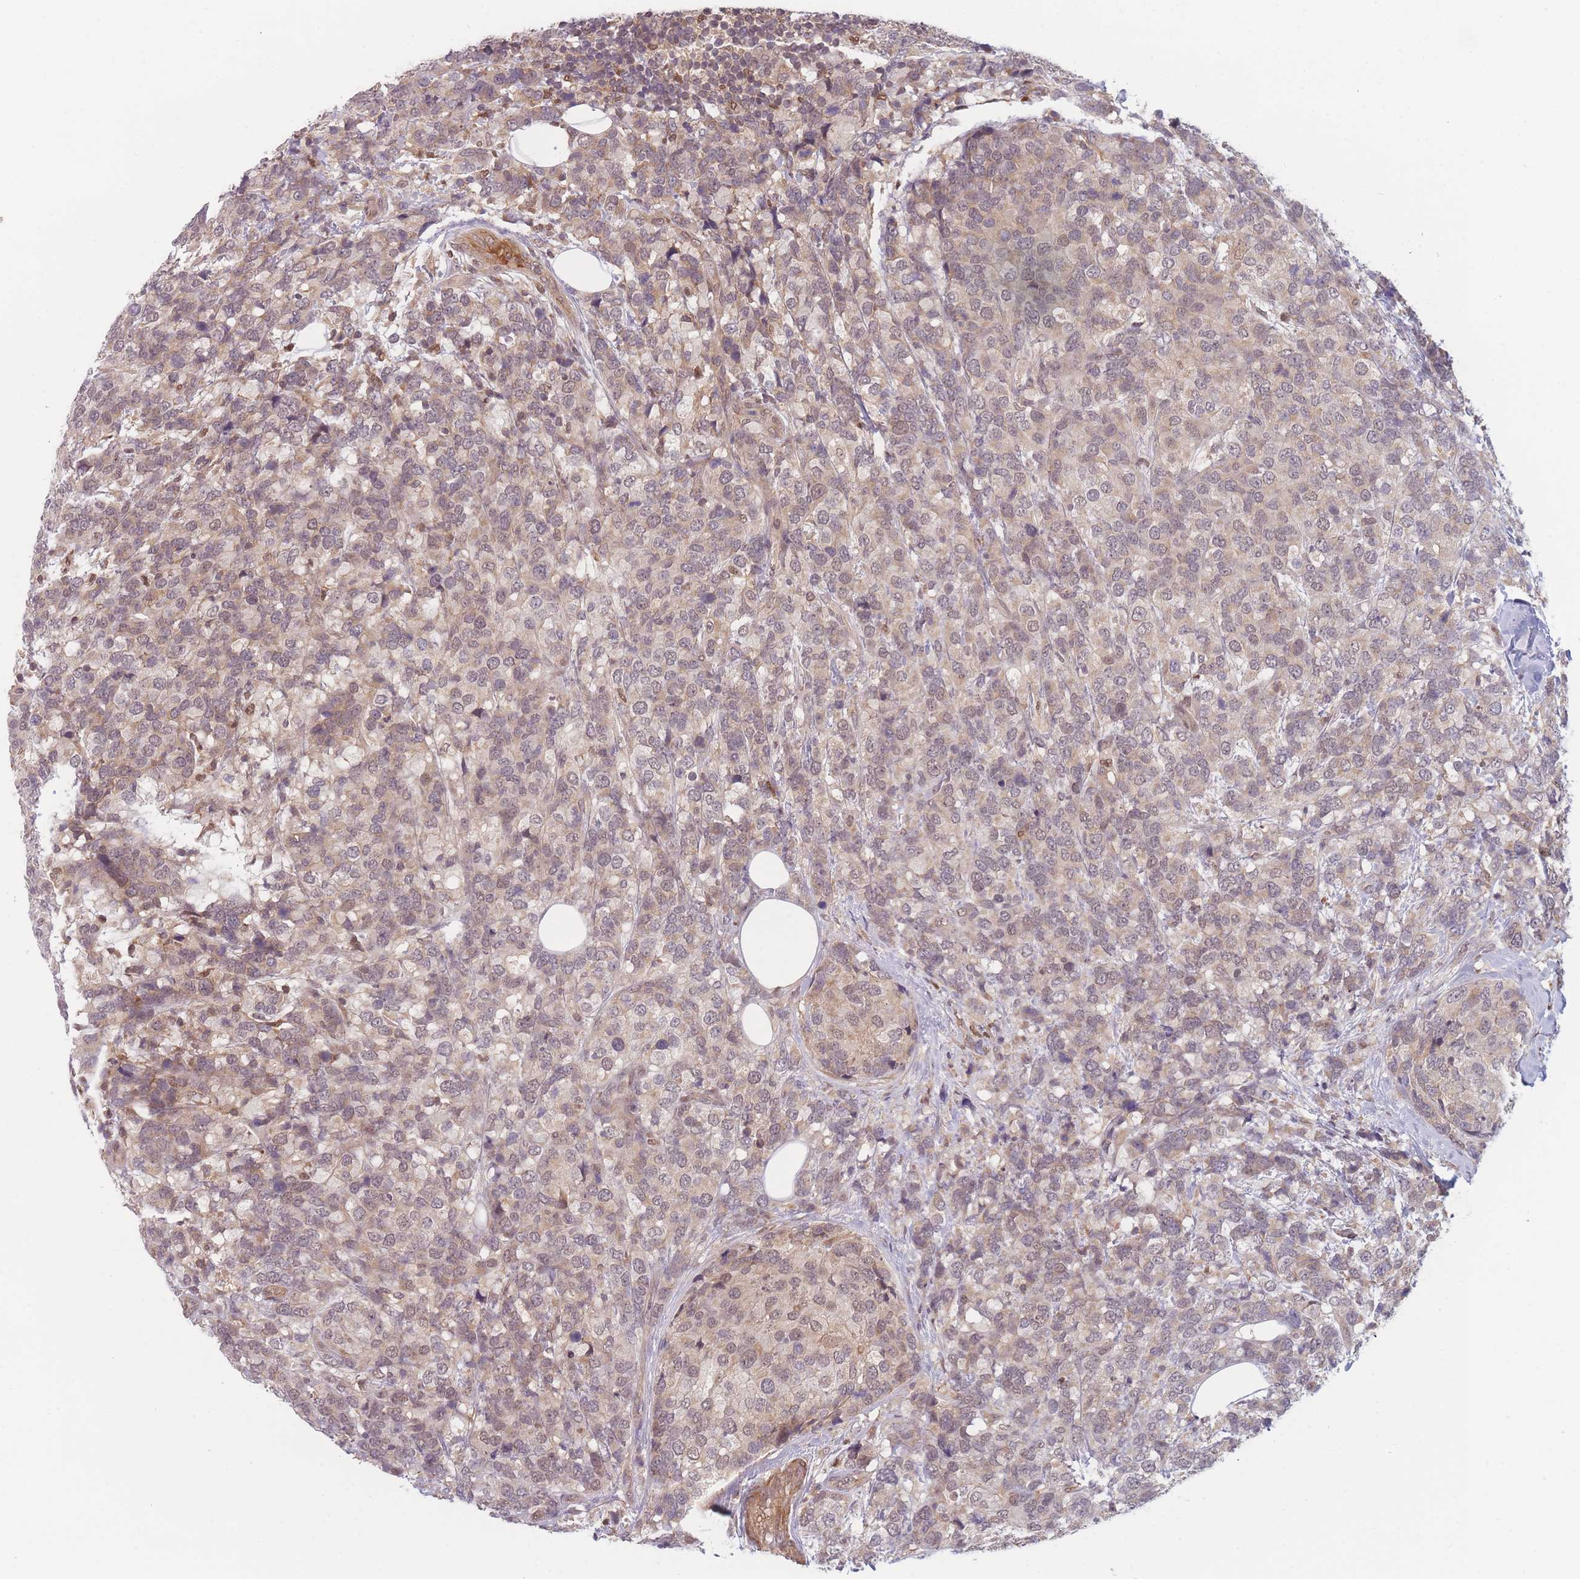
{"staining": {"intensity": "weak", "quantity": ">75%", "location": "cytoplasmic/membranous,nuclear"}, "tissue": "breast cancer", "cell_type": "Tumor cells", "image_type": "cancer", "snomed": [{"axis": "morphology", "description": "Lobular carcinoma"}, {"axis": "topography", "description": "Breast"}], "caption": "IHC image of human breast lobular carcinoma stained for a protein (brown), which exhibits low levels of weak cytoplasmic/membranous and nuclear positivity in approximately >75% of tumor cells.", "gene": "FAM153A", "patient": {"sex": "female", "age": 59}}